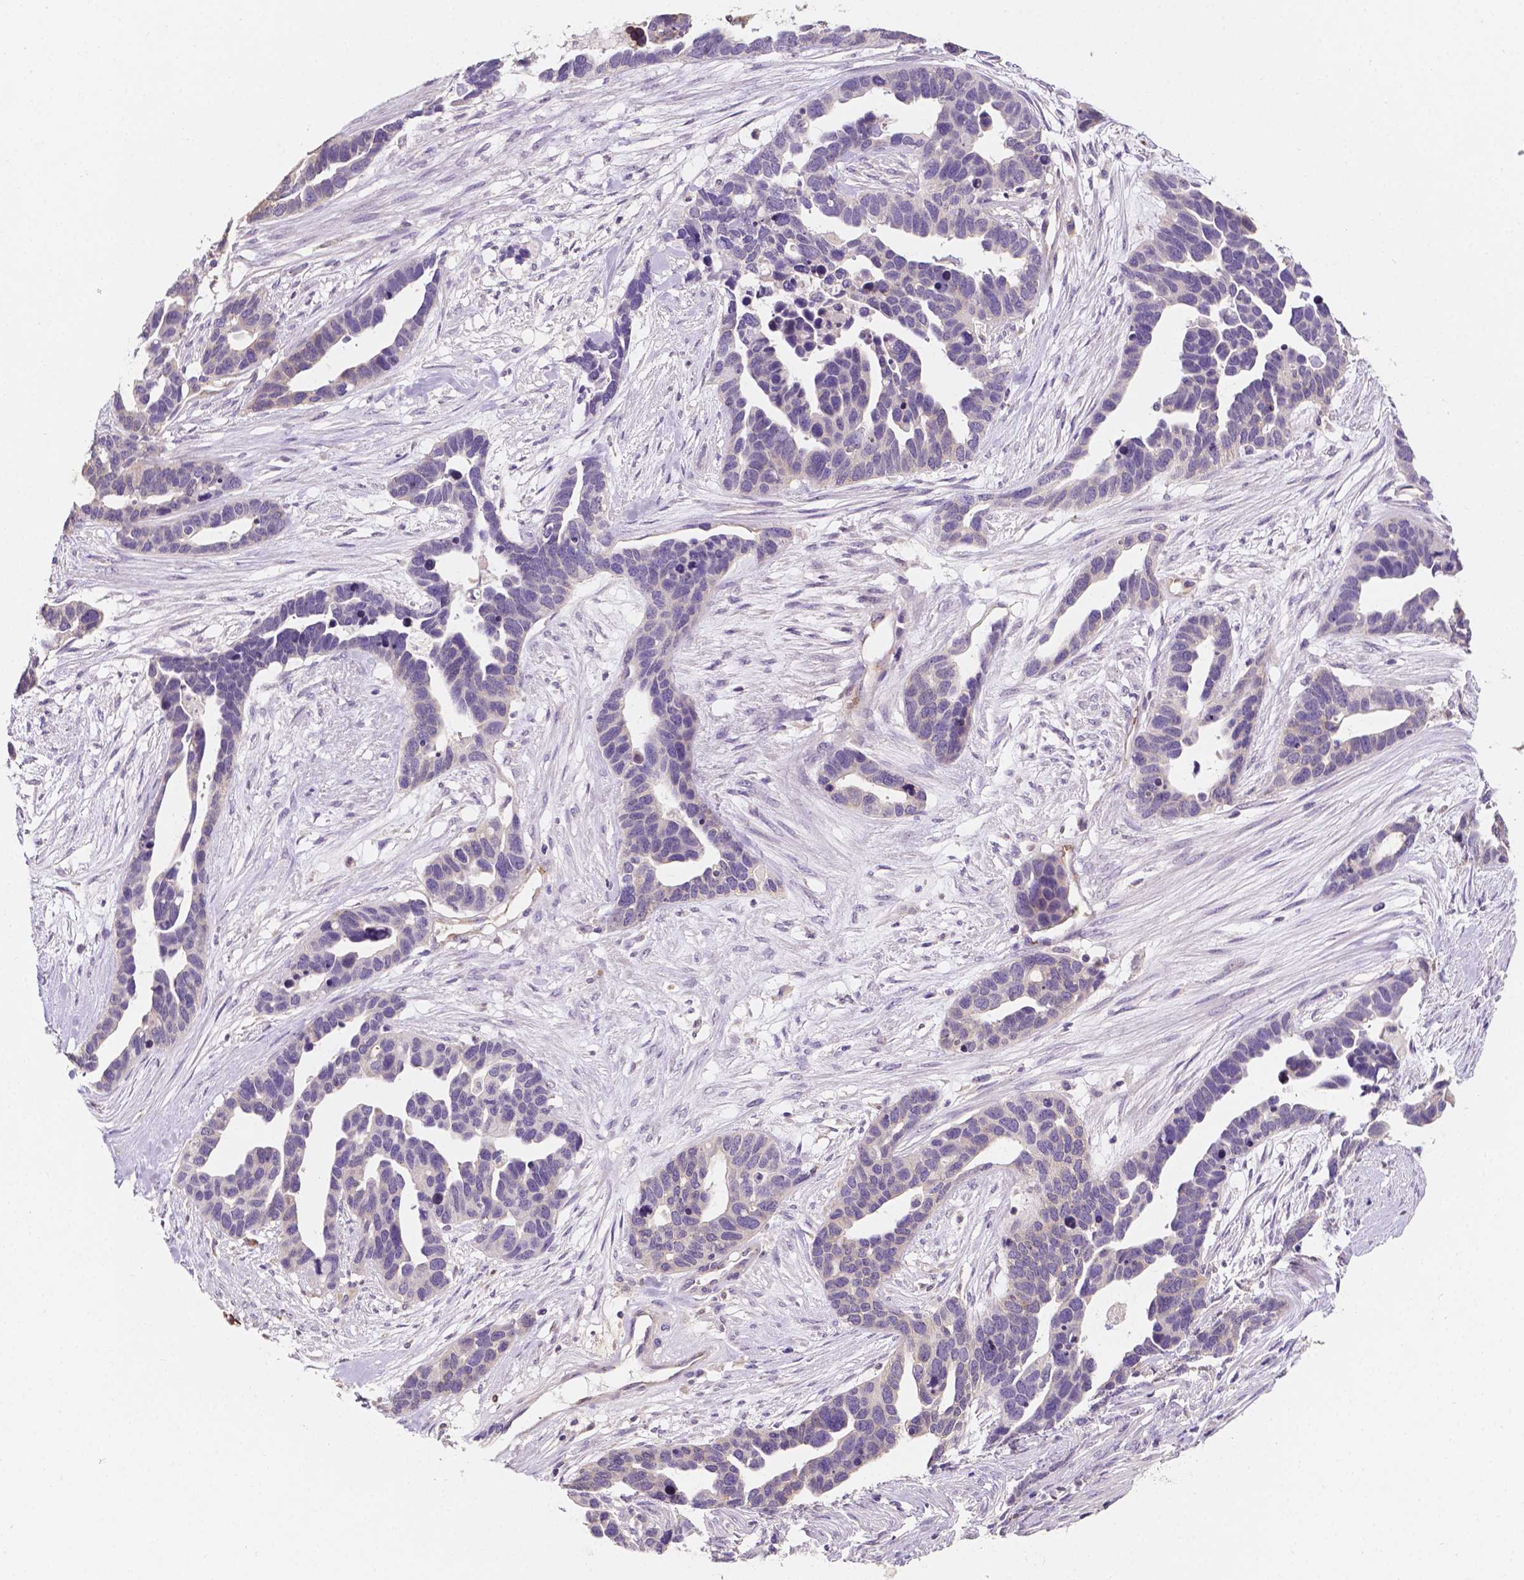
{"staining": {"intensity": "negative", "quantity": "none", "location": "none"}, "tissue": "ovarian cancer", "cell_type": "Tumor cells", "image_type": "cancer", "snomed": [{"axis": "morphology", "description": "Cystadenocarcinoma, serous, NOS"}, {"axis": "topography", "description": "Ovary"}], "caption": "Ovarian cancer was stained to show a protein in brown. There is no significant staining in tumor cells.", "gene": "SLC22A4", "patient": {"sex": "female", "age": 54}}